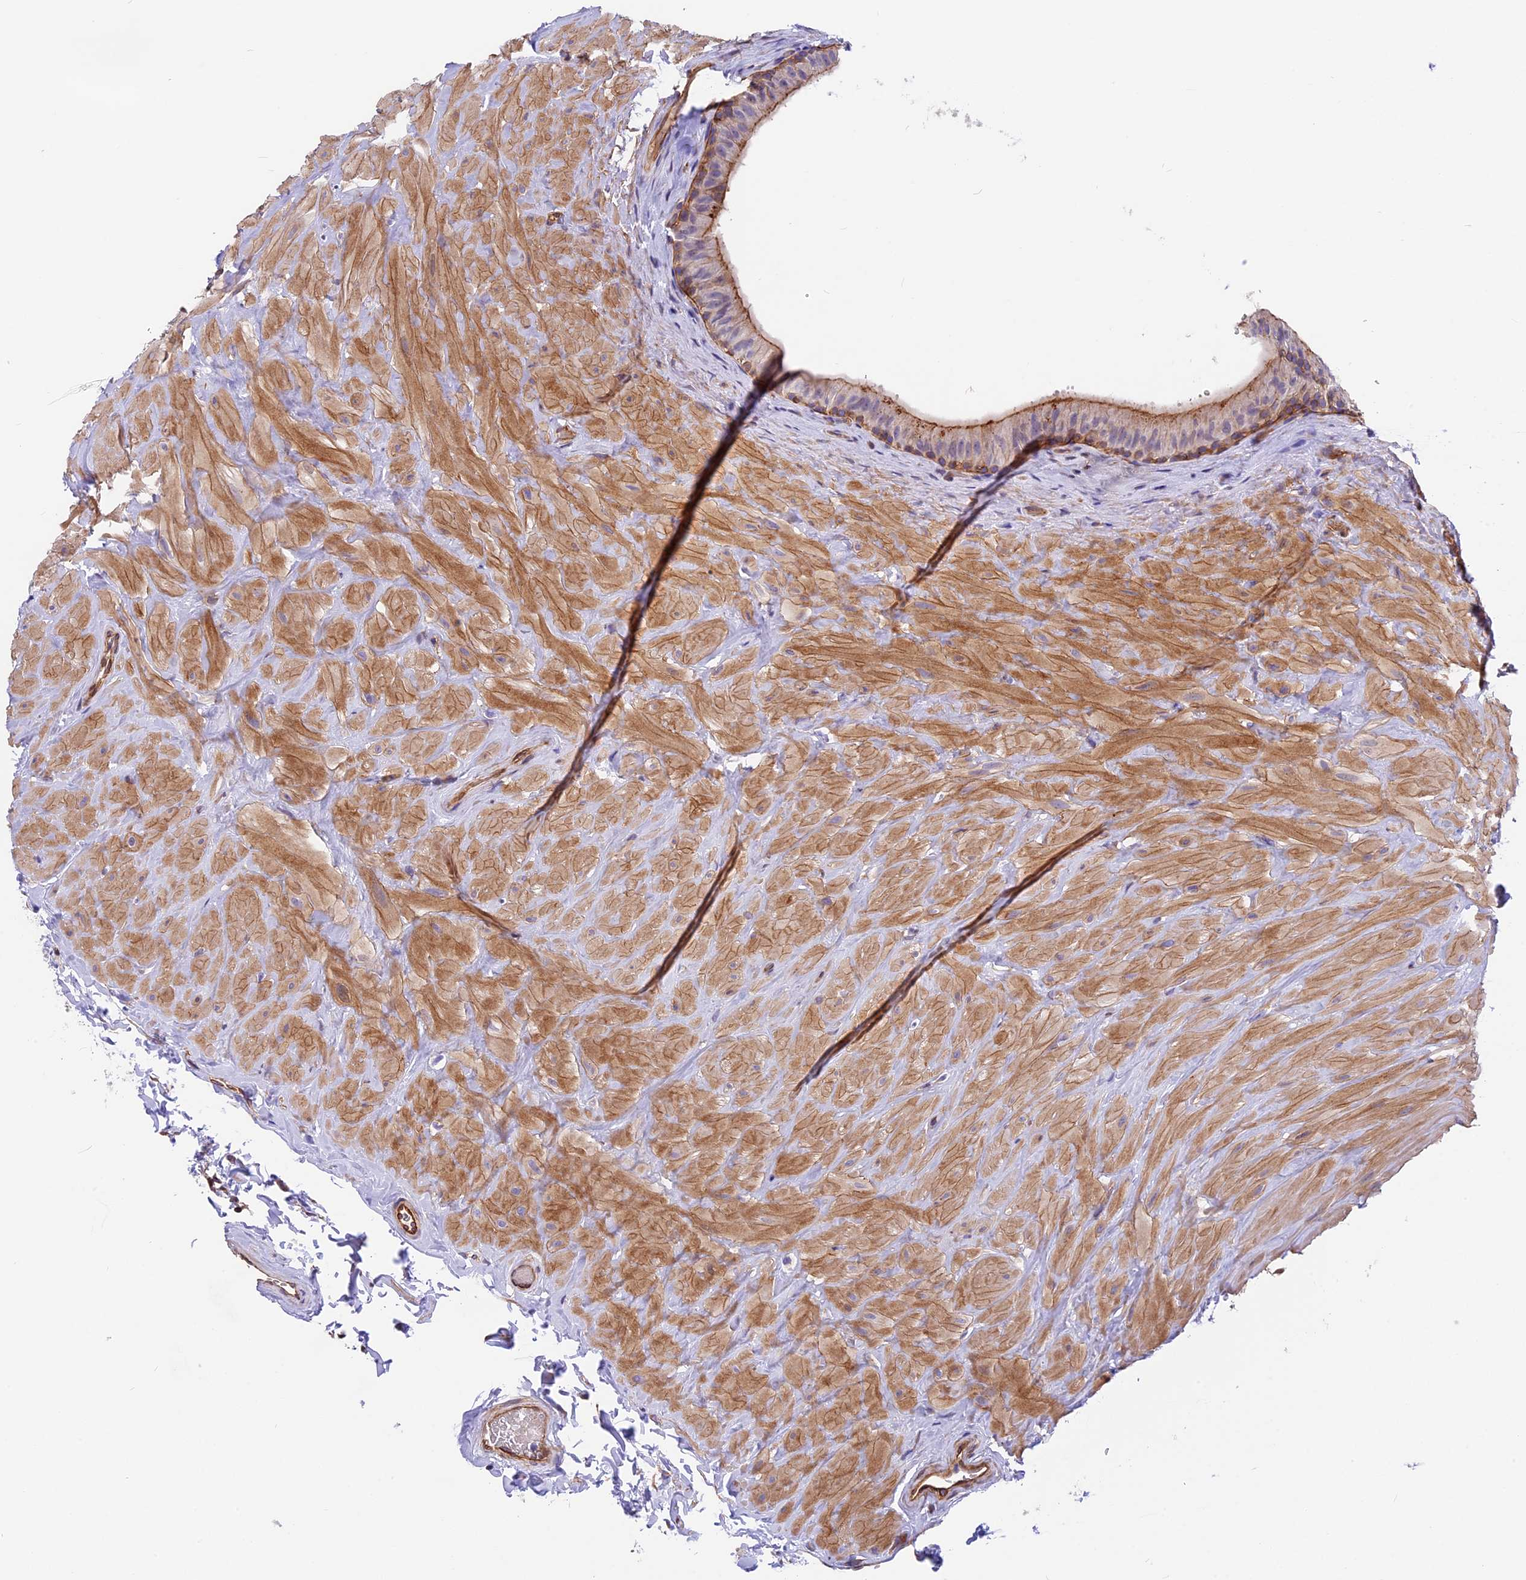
{"staining": {"intensity": "moderate", "quantity": "<25%", "location": "cytoplasmic/membranous"}, "tissue": "epididymis", "cell_type": "Glandular cells", "image_type": "normal", "snomed": [{"axis": "morphology", "description": "Normal tissue, NOS"}, {"axis": "topography", "description": "Soft tissue"}, {"axis": "topography", "description": "Vascular tissue"}, {"axis": "topography", "description": "Epididymis"}], "caption": "An image of epididymis stained for a protein reveals moderate cytoplasmic/membranous brown staining in glandular cells. The staining was performed using DAB (3,3'-diaminobenzidine), with brown indicating positive protein expression. Nuclei are stained blue with hematoxylin.", "gene": "MED20", "patient": {"sex": "male", "age": 49}}